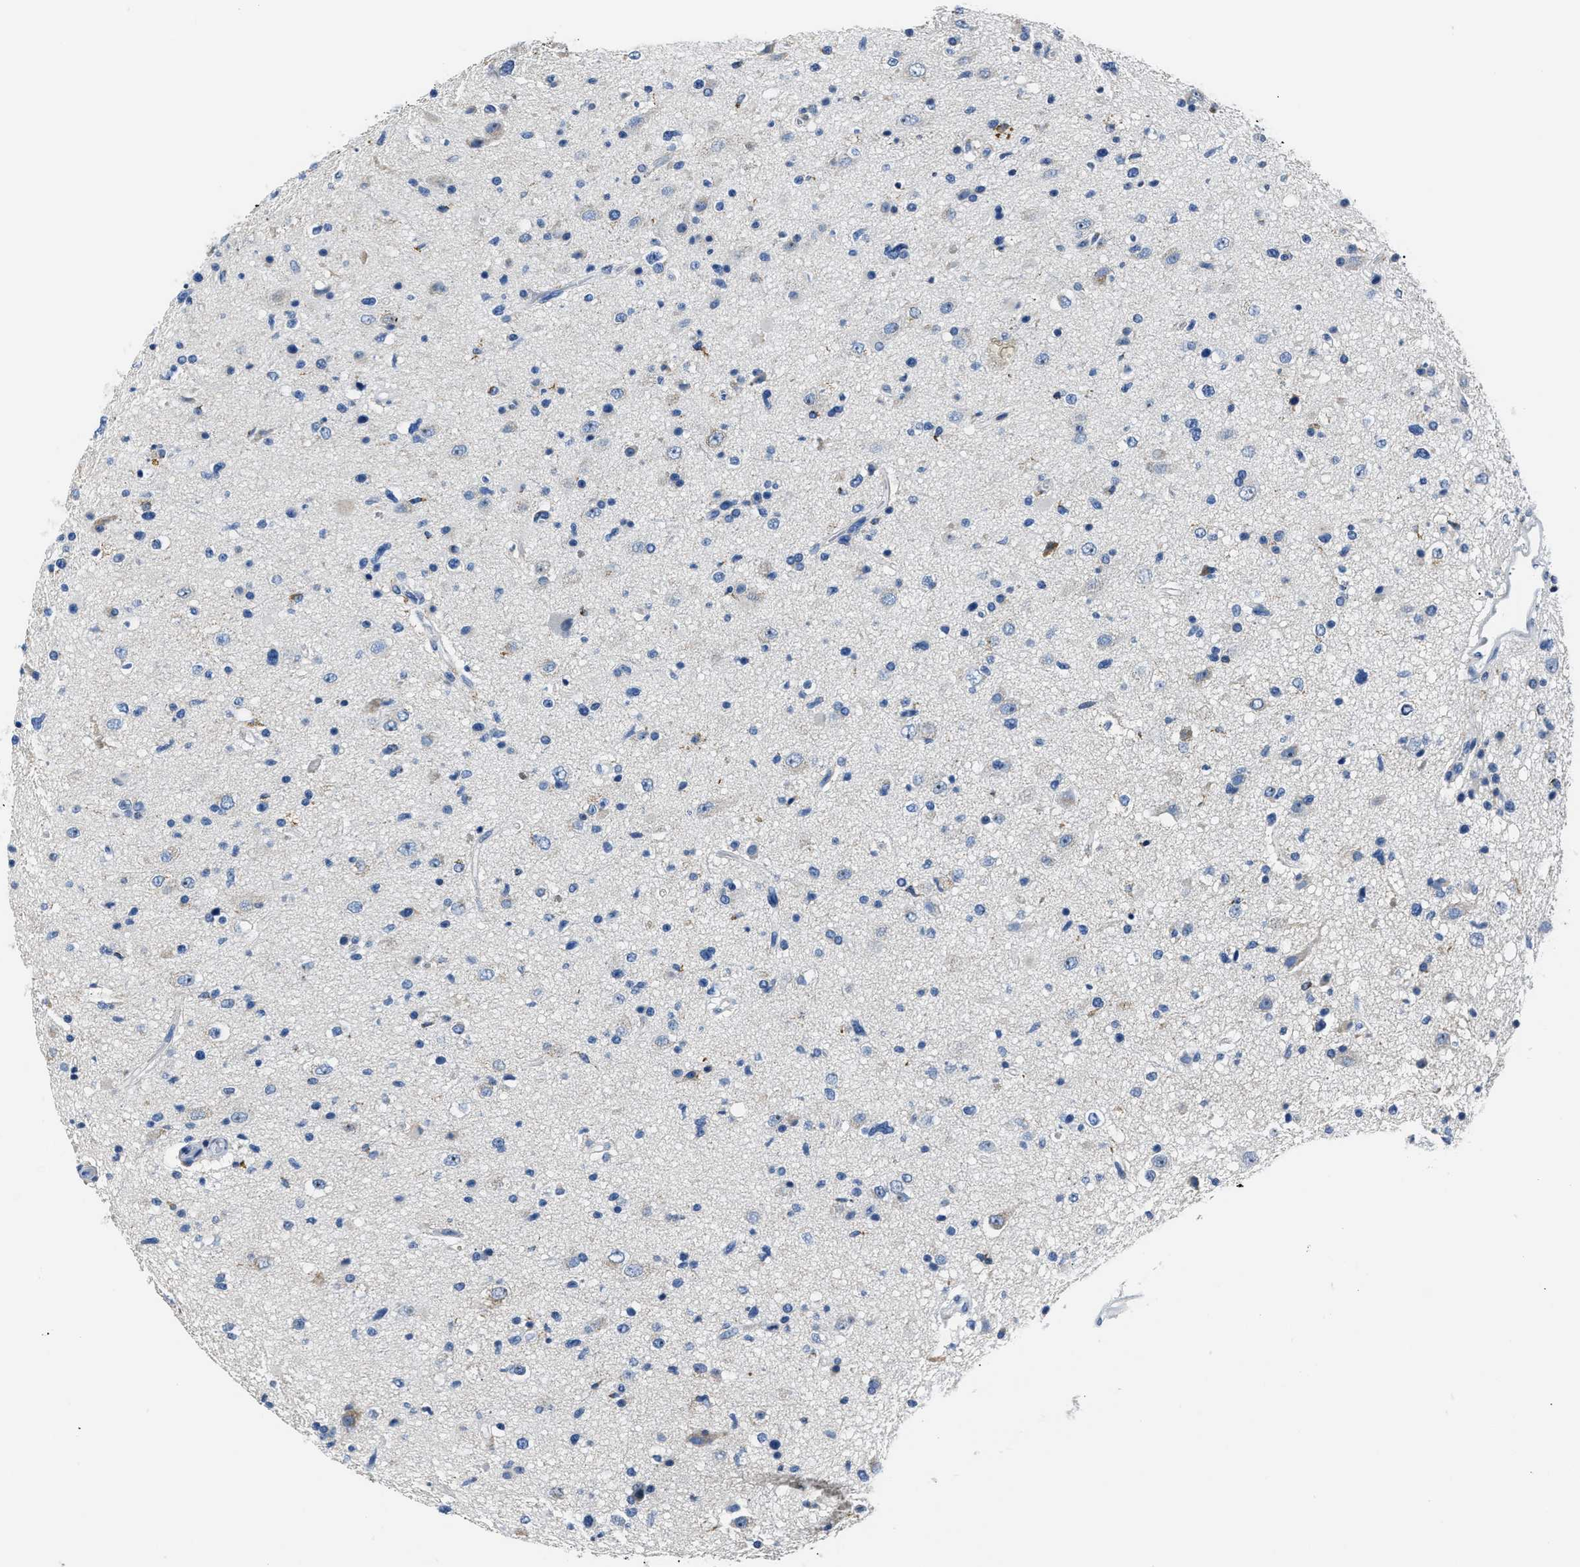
{"staining": {"intensity": "negative", "quantity": "none", "location": "none"}, "tissue": "glioma", "cell_type": "Tumor cells", "image_type": "cancer", "snomed": [{"axis": "morphology", "description": "Glioma, malignant, High grade"}, {"axis": "topography", "description": "Brain"}], "caption": "Immunohistochemistry (IHC) image of malignant high-grade glioma stained for a protein (brown), which exhibits no positivity in tumor cells.", "gene": "AMACR", "patient": {"sex": "male", "age": 33}}